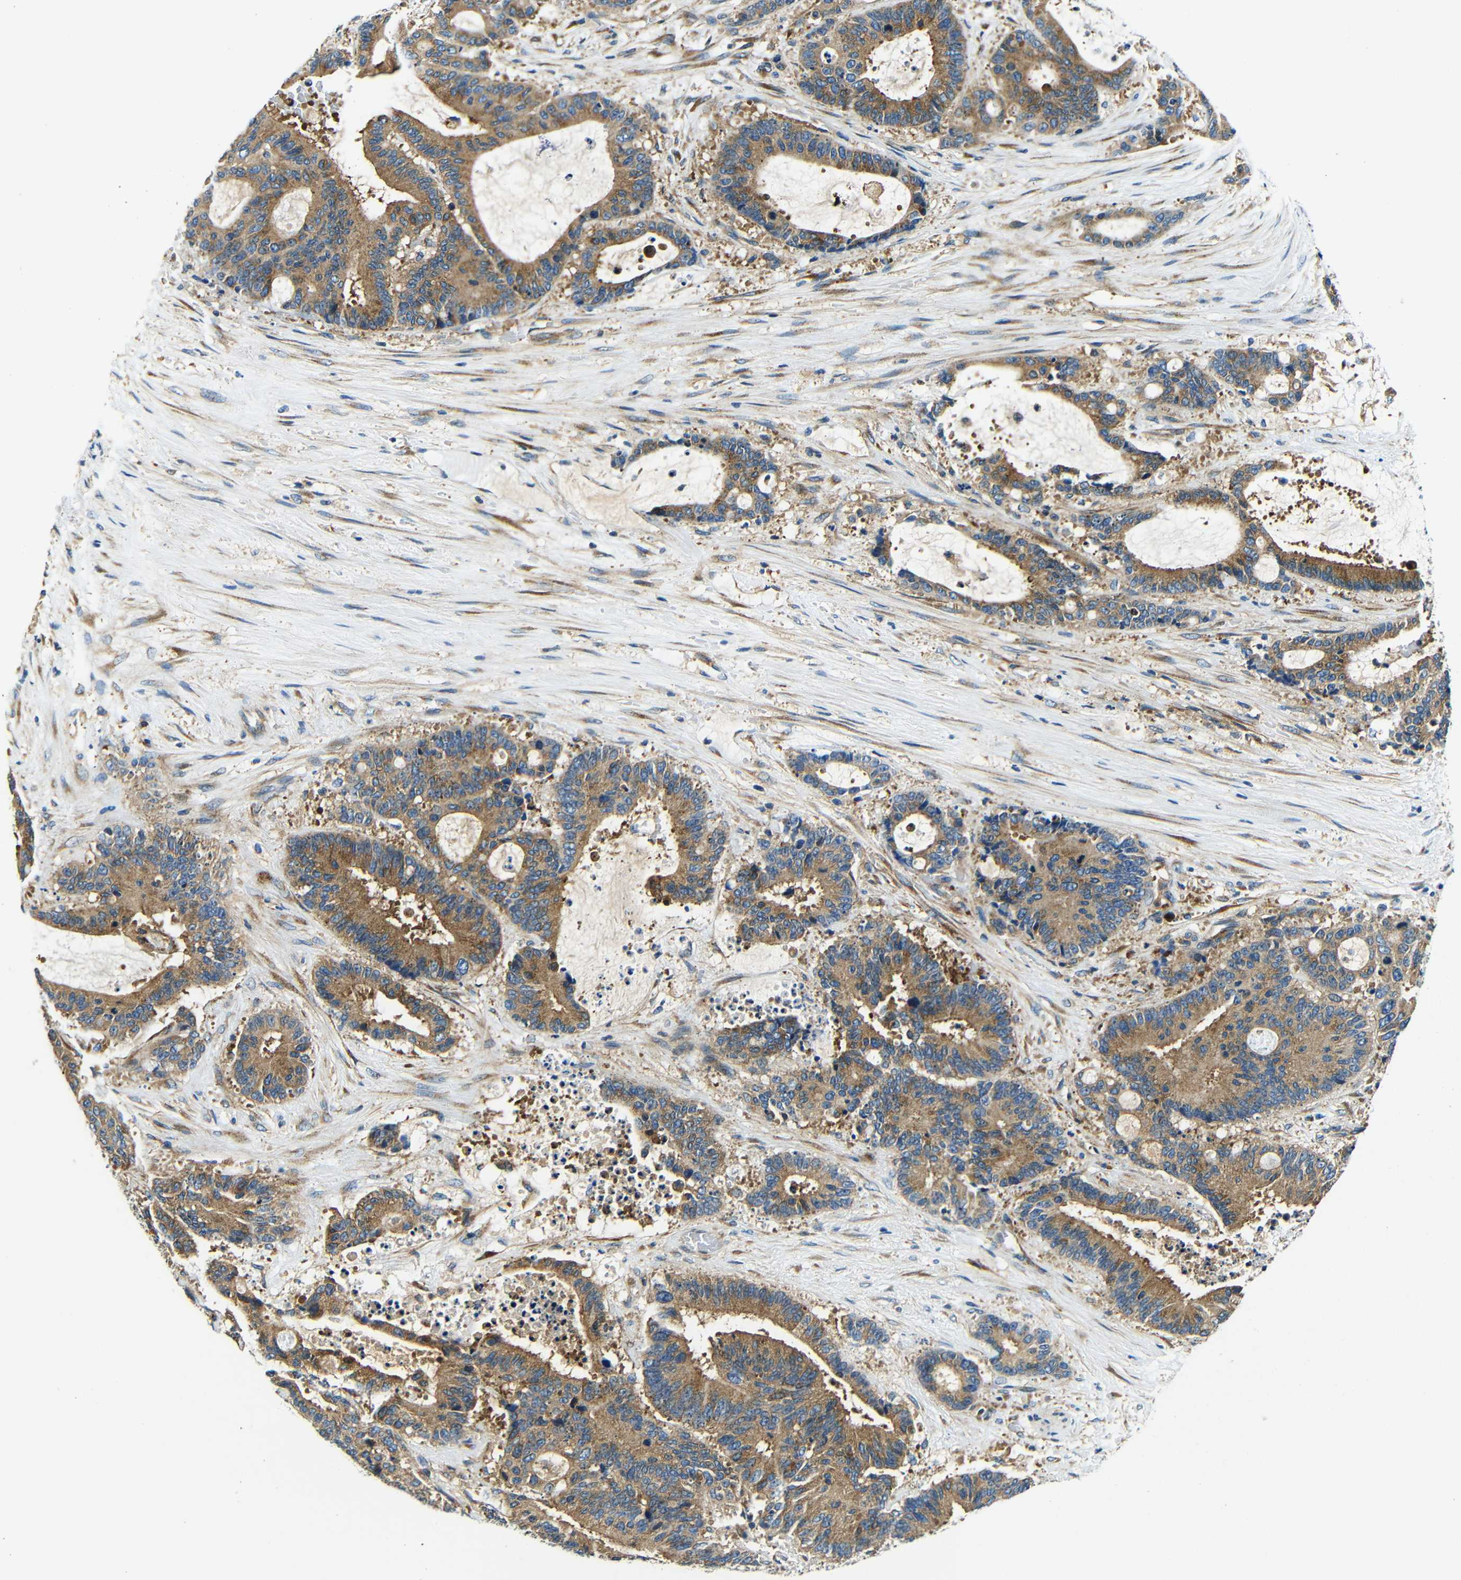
{"staining": {"intensity": "moderate", "quantity": ">75%", "location": "cytoplasmic/membranous"}, "tissue": "liver cancer", "cell_type": "Tumor cells", "image_type": "cancer", "snomed": [{"axis": "morphology", "description": "Normal tissue, NOS"}, {"axis": "morphology", "description": "Cholangiocarcinoma"}, {"axis": "topography", "description": "Liver"}, {"axis": "topography", "description": "Peripheral nerve tissue"}], "caption": "Tumor cells display moderate cytoplasmic/membranous expression in approximately >75% of cells in liver cancer.", "gene": "USO1", "patient": {"sex": "female", "age": 73}}